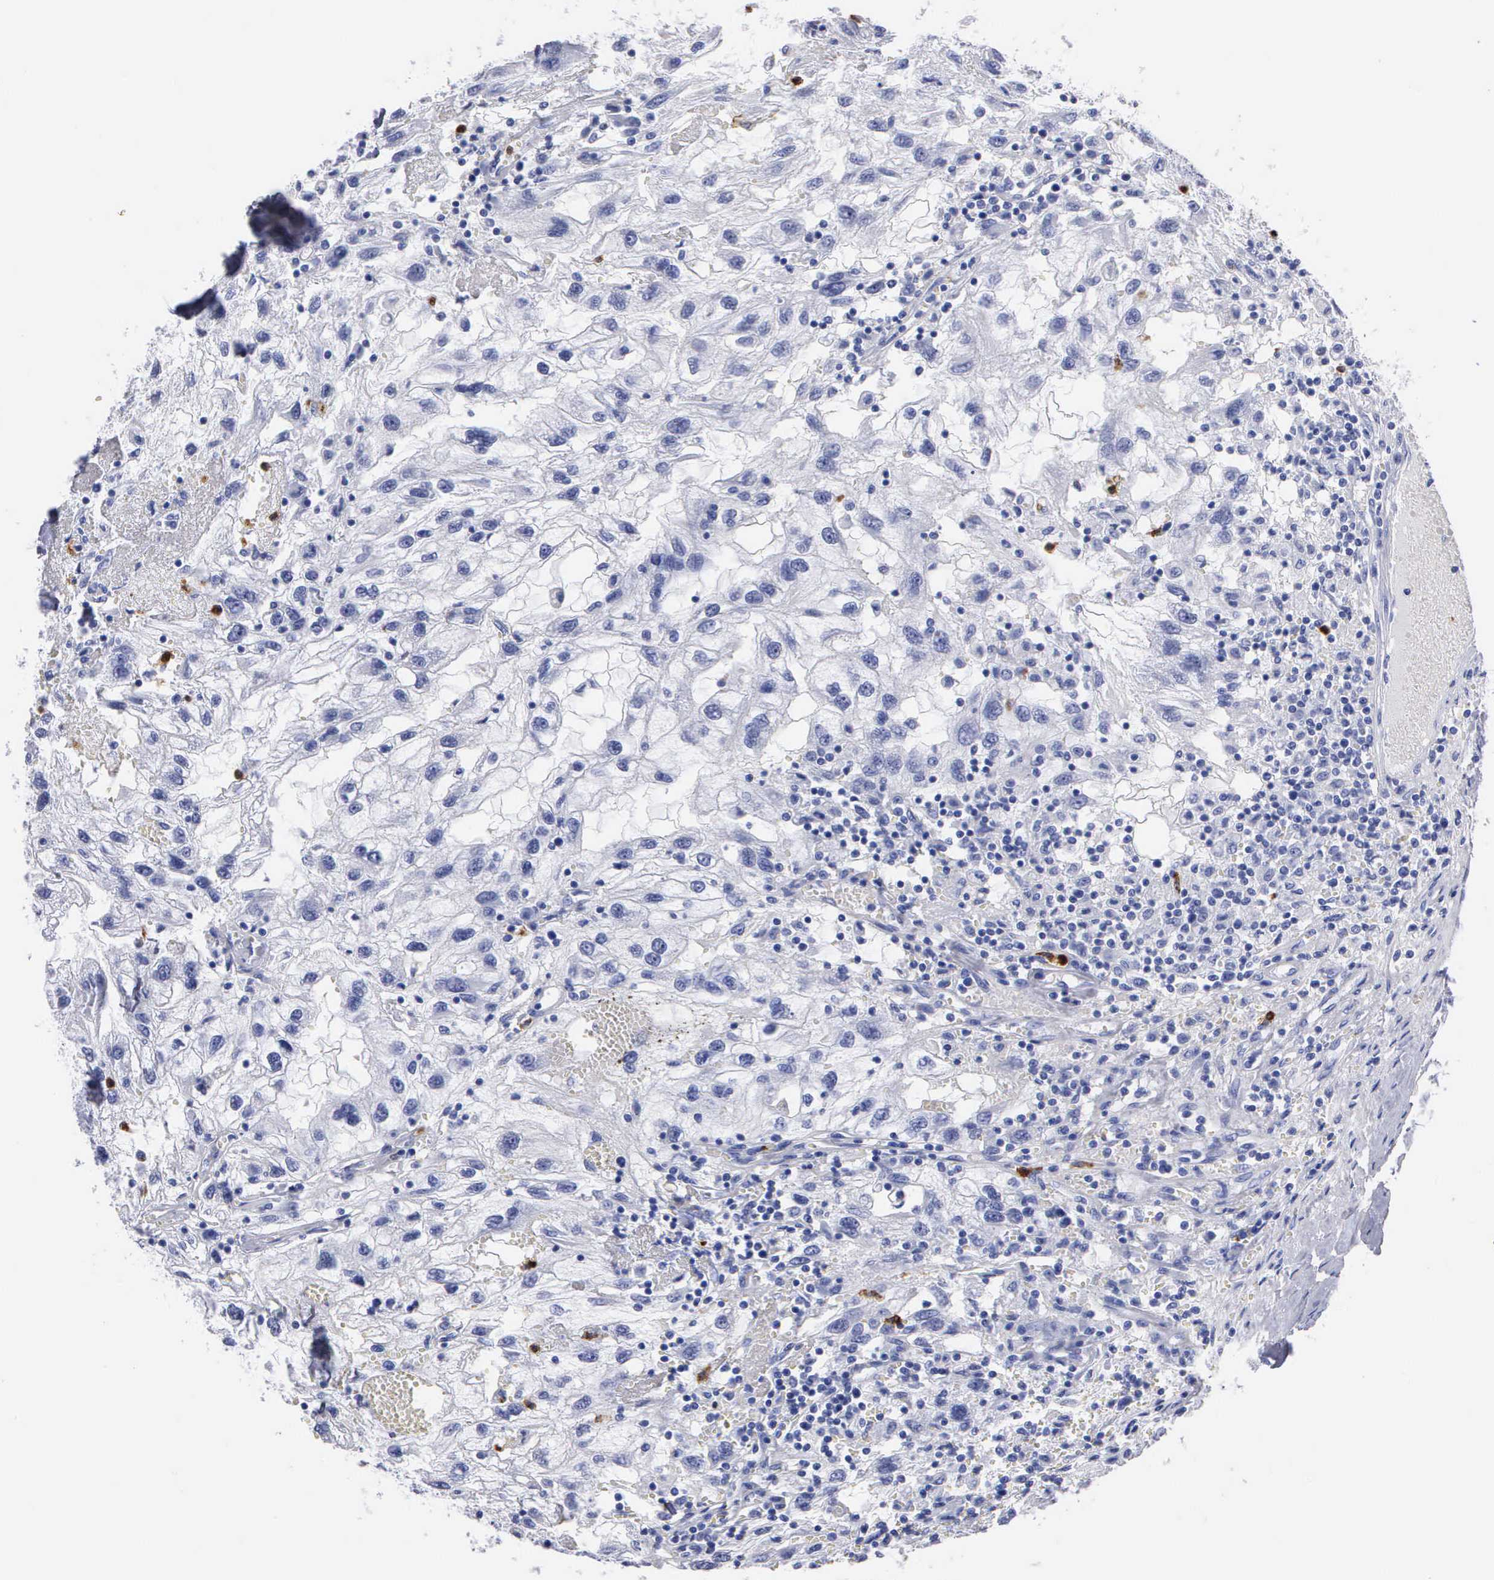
{"staining": {"intensity": "negative", "quantity": "none", "location": "none"}, "tissue": "renal cancer", "cell_type": "Tumor cells", "image_type": "cancer", "snomed": [{"axis": "morphology", "description": "Normal tissue, NOS"}, {"axis": "morphology", "description": "Adenocarcinoma, NOS"}, {"axis": "topography", "description": "Kidney"}], "caption": "High magnification brightfield microscopy of renal adenocarcinoma stained with DAB (3,3'-diaminobenzidine) (brown) and counterstained with hematoxylin (blue): tumor cells show no significant staining.", "gene": "CTSG", "patient": {"sex": "male", "age": 71}}